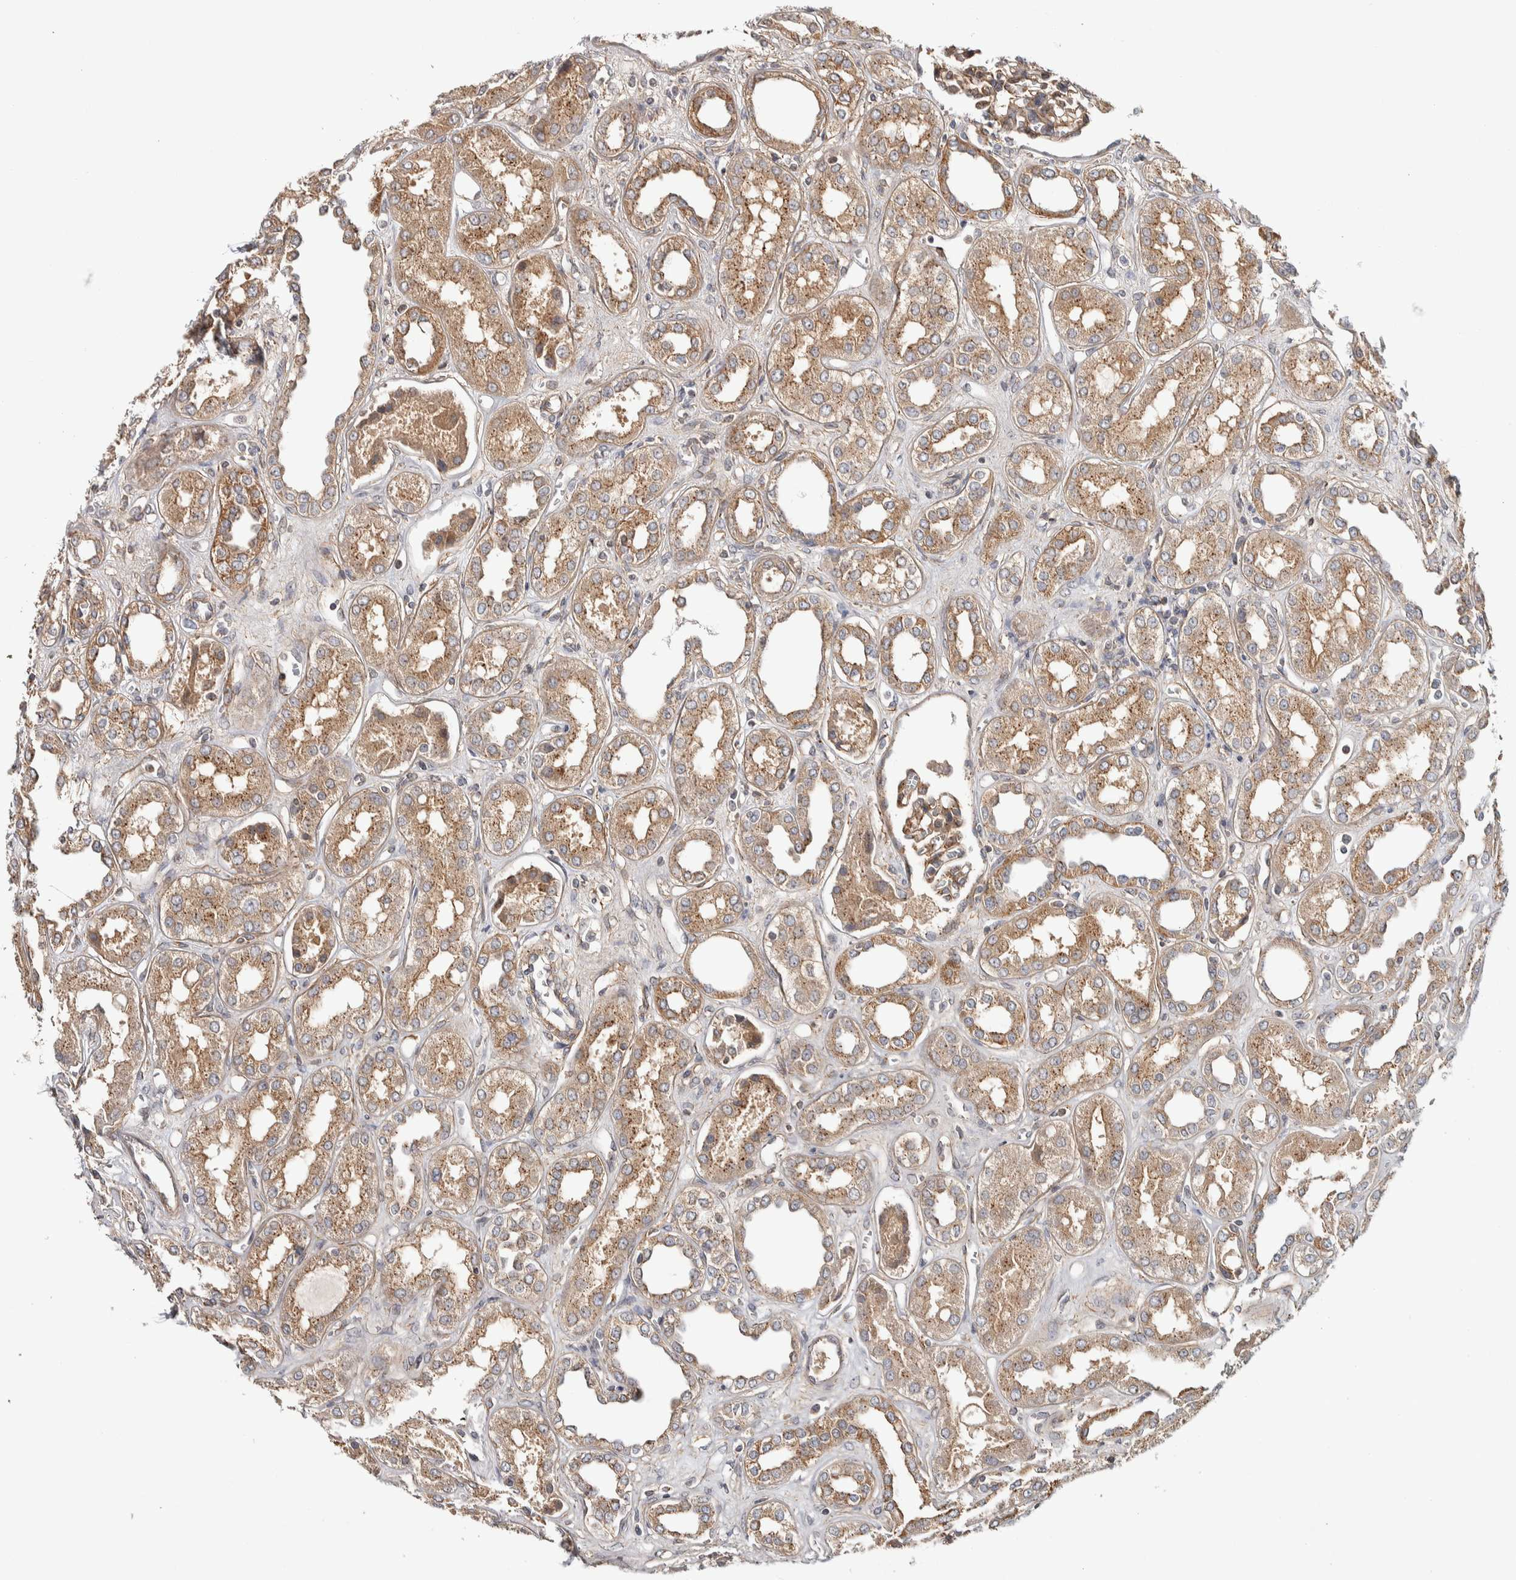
{"staining": {"intensity": "moderate", "quantity": ">75%", "location": "cytoplasmic/membranous"}, "tissue": "kidney", "cell_type": "Cells in glomeruli", "image_type": "normal", "snomed": [{"axis": "morphology", "description": "Normal tissue, NOS"}, {"axis": "topography", "description": "Kidney"}], "caption": "Immunohistochemistry (DAB) staining of normal human kidney shows moderate cytoplasmic/membranous protein positivity in about >75% of cells in glomeruli. (Stains: DAB in brown, nuclei in blue, Microscopy: brightfield microscopy at high magnification).", "gene": "CHMP4C", "patient": {"sex": "male", "age": 59}}